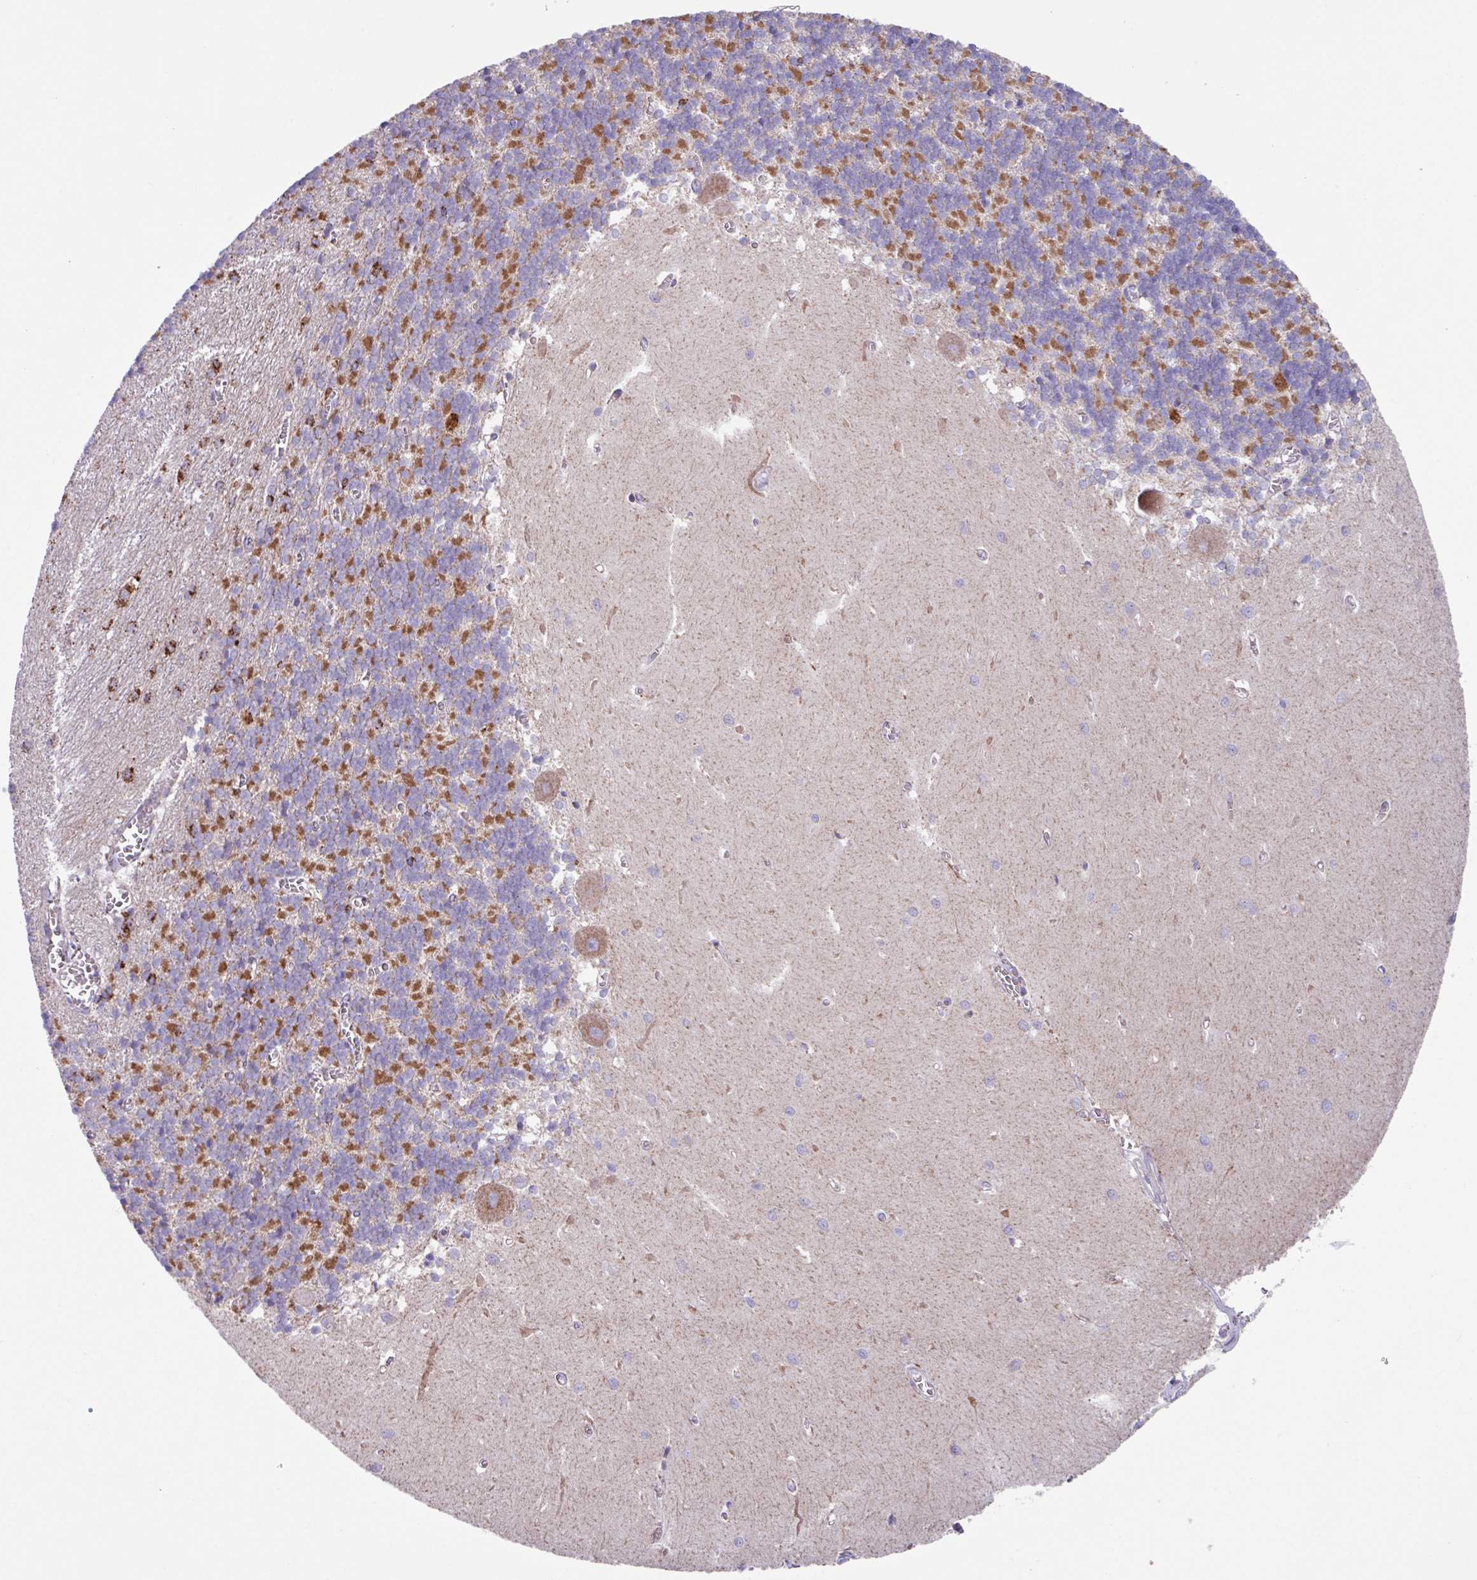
{"staining": {"intensity": "strong", "quantity": "25%-75%", "location": "cytoplasmic/membranous"}, "tissue": "cerebellum", "cell_type": "Cells in granular layer", "image_type": "normal", "snomed": [{"axis": "morphology", "description": "Normal tissue, NOS"}, {"axis": "topography", "description": "Cerebellum"}], "caption": "IHC image of normal cerebellum stained for a protein (brown), which displays high levels of strong cytoplasmic/membranous staining in about 25%-75% of cells in granular layer.", "gene": "OTULIN", "patient": {"sex": "male", "age": 37}}